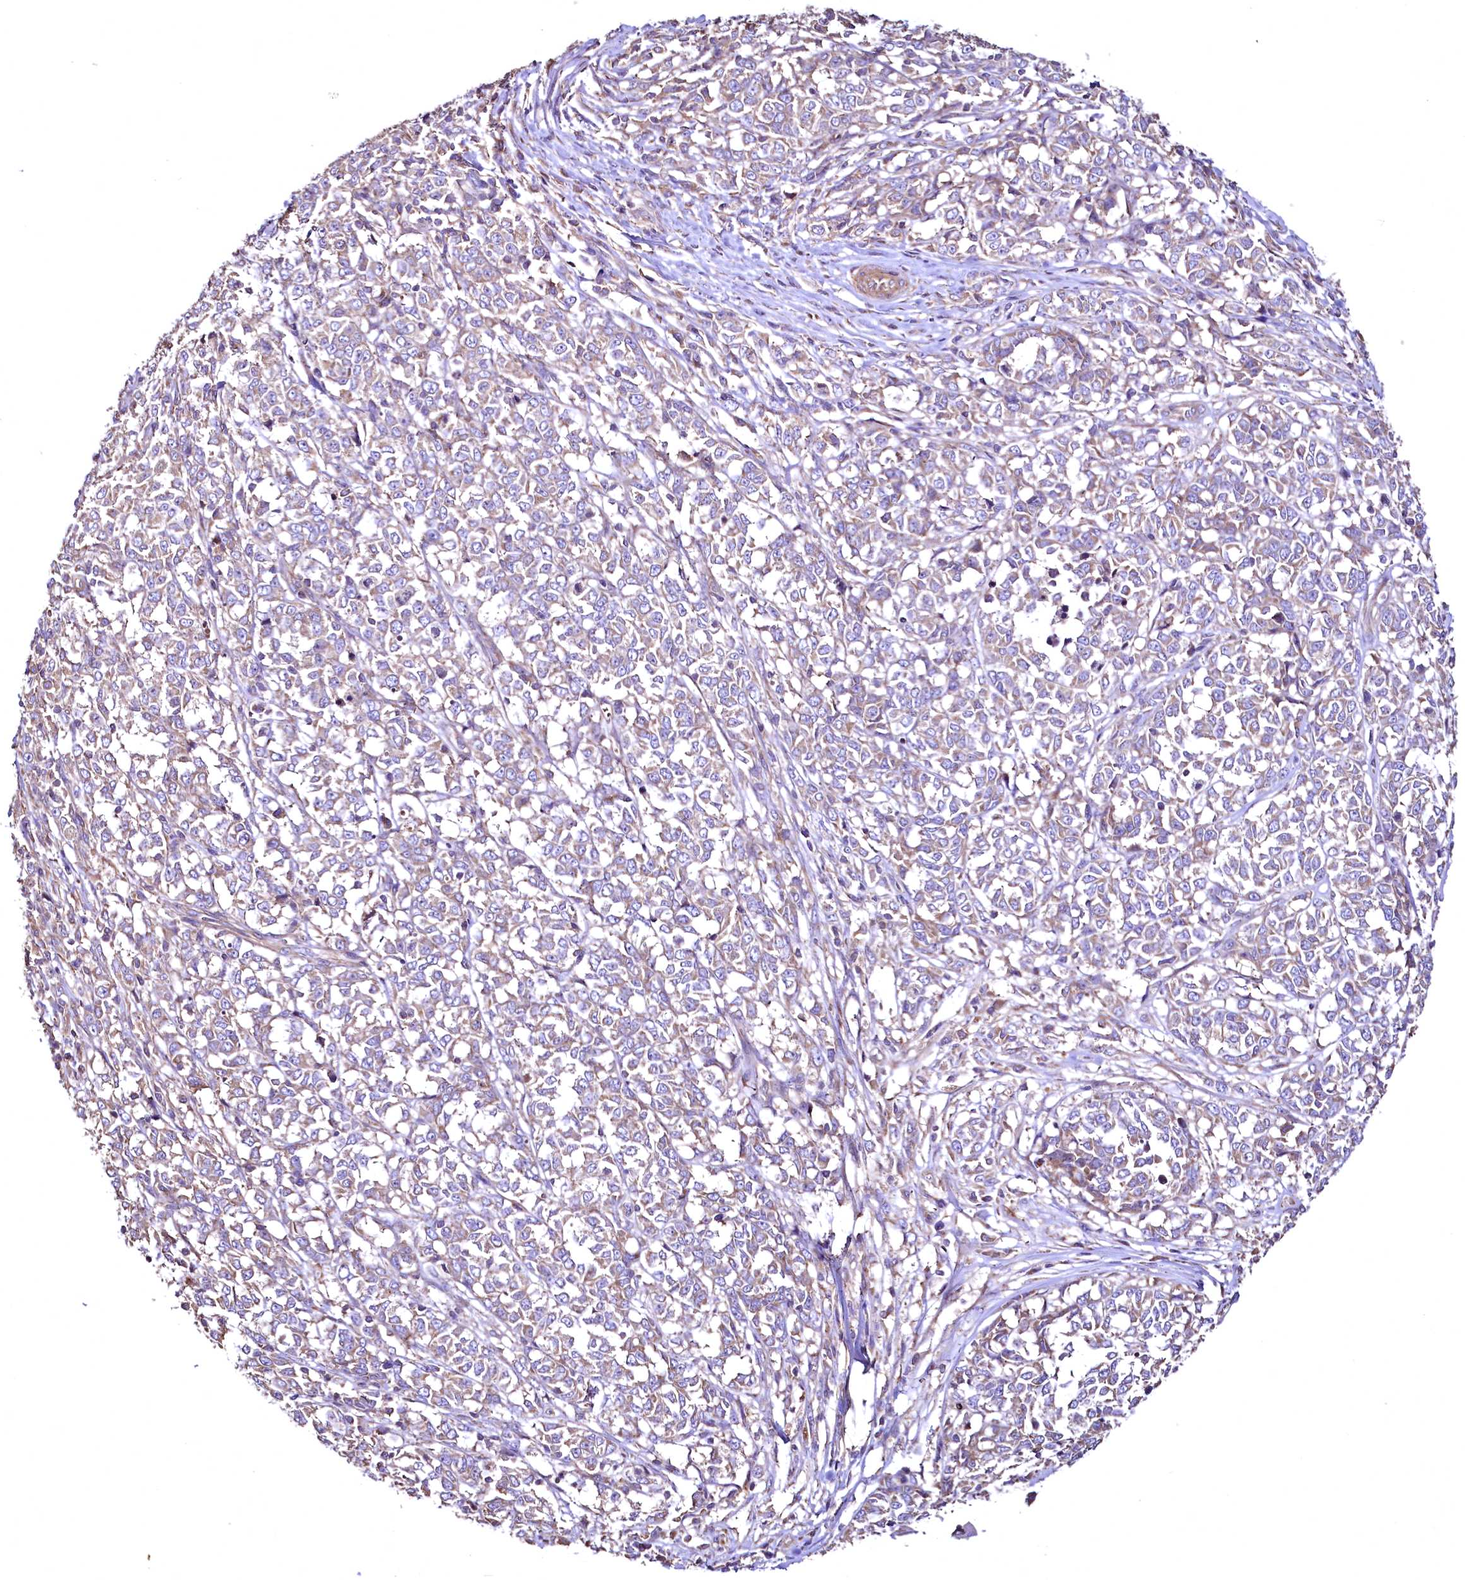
{"staining": {"intensity": "moderate", "quantity": ">75%", "location": "cytoplasmic/membranous"}, "tissue": "melanoma", "cell_type": "Tumor cells", "image_type": "cancer", "snomed": [{"axis": "morphology", "description": "Malignant melanoma, NOS"}, {"axis": "topography", "description": "Skin"}], "caption": "High-magnification brightfield microscopy of malignant melanoma stained with DAB (3,3'-diaminobenzidine) (brown) and counterstained with hematoxylin (blue). tumor cells exhibit moderate cytoplasmic/membranous positivity is appreciated in approximately>75% of cells.", "gene": "TBCEL", "patient": {"sex": "female", "age": 72}}